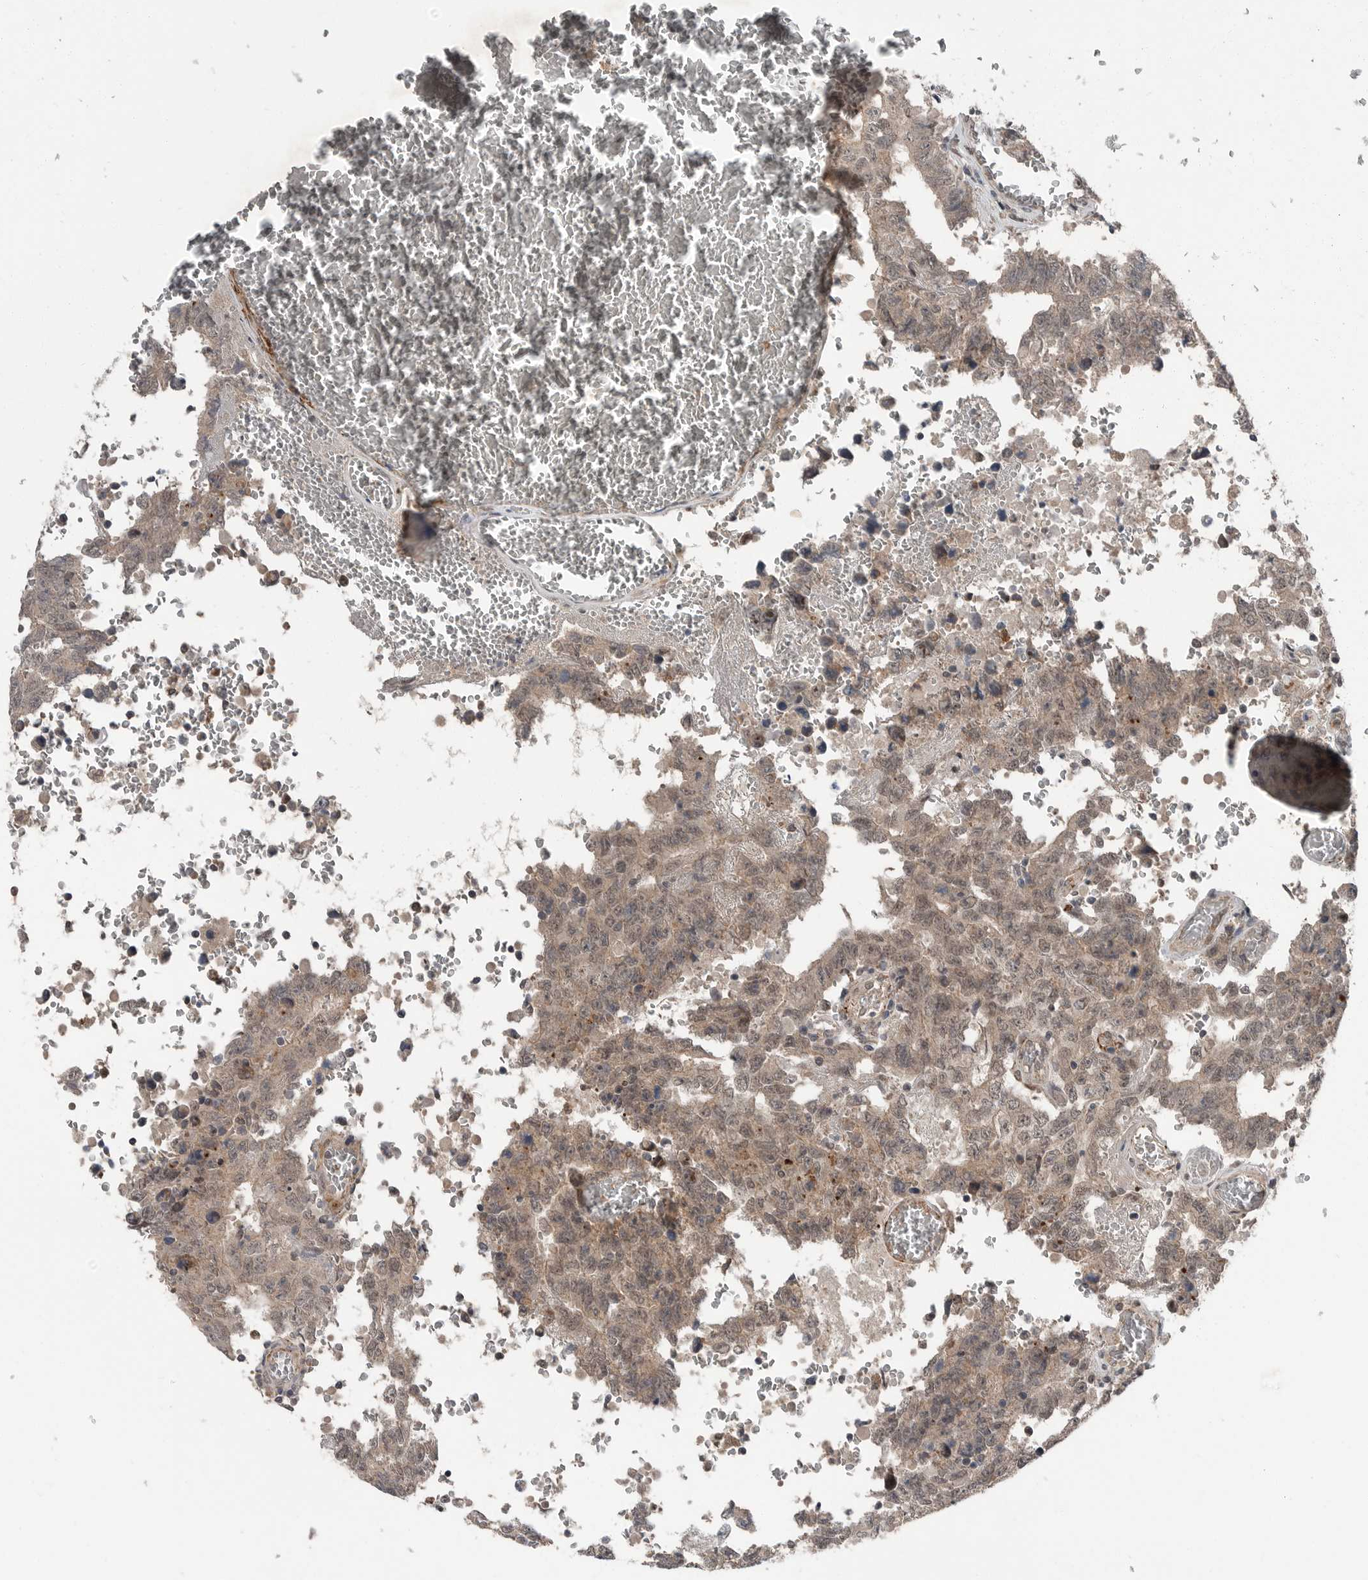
{"staining": {"intensity": "weak", "quantity": "<25%", "location": "cytoplasmic/membranous,nuclear"}, "tissue": "testis cancer", "cell_type": "Tumor cells", "image_type": "cancer", "snomed": [{"axis": "morphology", "description": "Carcinoma, Embryonal, NOS"}, {"axis": "topography", "description": "Testis"}], "caption": "IHC of testis embryonal carcinoma reveals no staining in tumor cells.", "gene": "SCP2", "patient": {"sex": "male", "age": 26}}